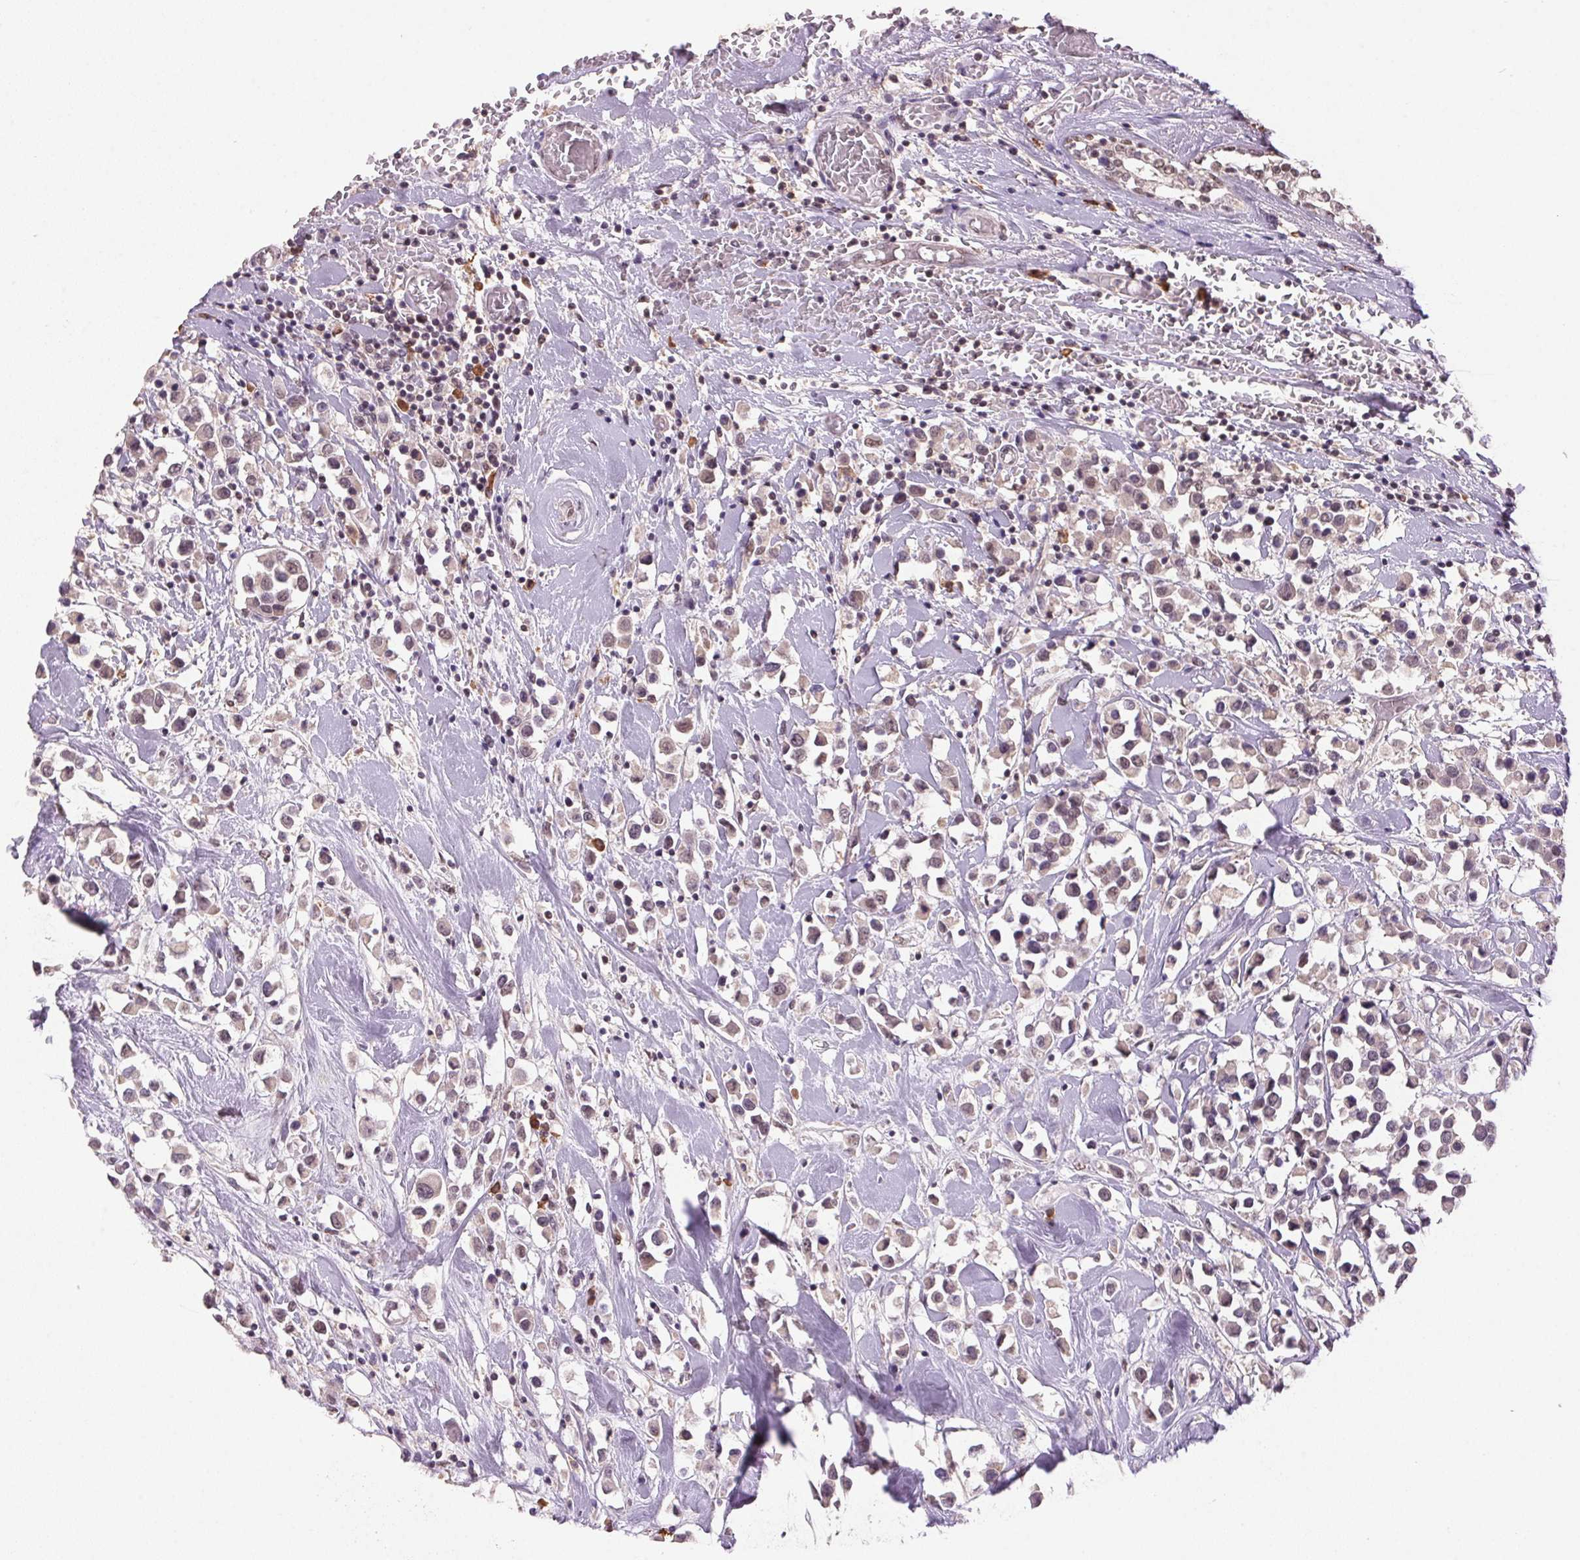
{"staining": {"intensity": "weak", "quantity": "25%-75%", "location": "nuclear"}, "tissue": "breast cancer", "cell_type": "Tumor cells", "image_type": "cancer", "snomed": [{"axis": "morphology", "description": "Duct carcinoma"}, {"axis": "topography", "description": "Breast"}], "caption": "Infiltrating ductal carcinoma (breast) stained for a protein reveals weak nuclear positivity in tumor cells.", "gene": "ZBTB4", "patient": {"sex": "female", "age": 61}}